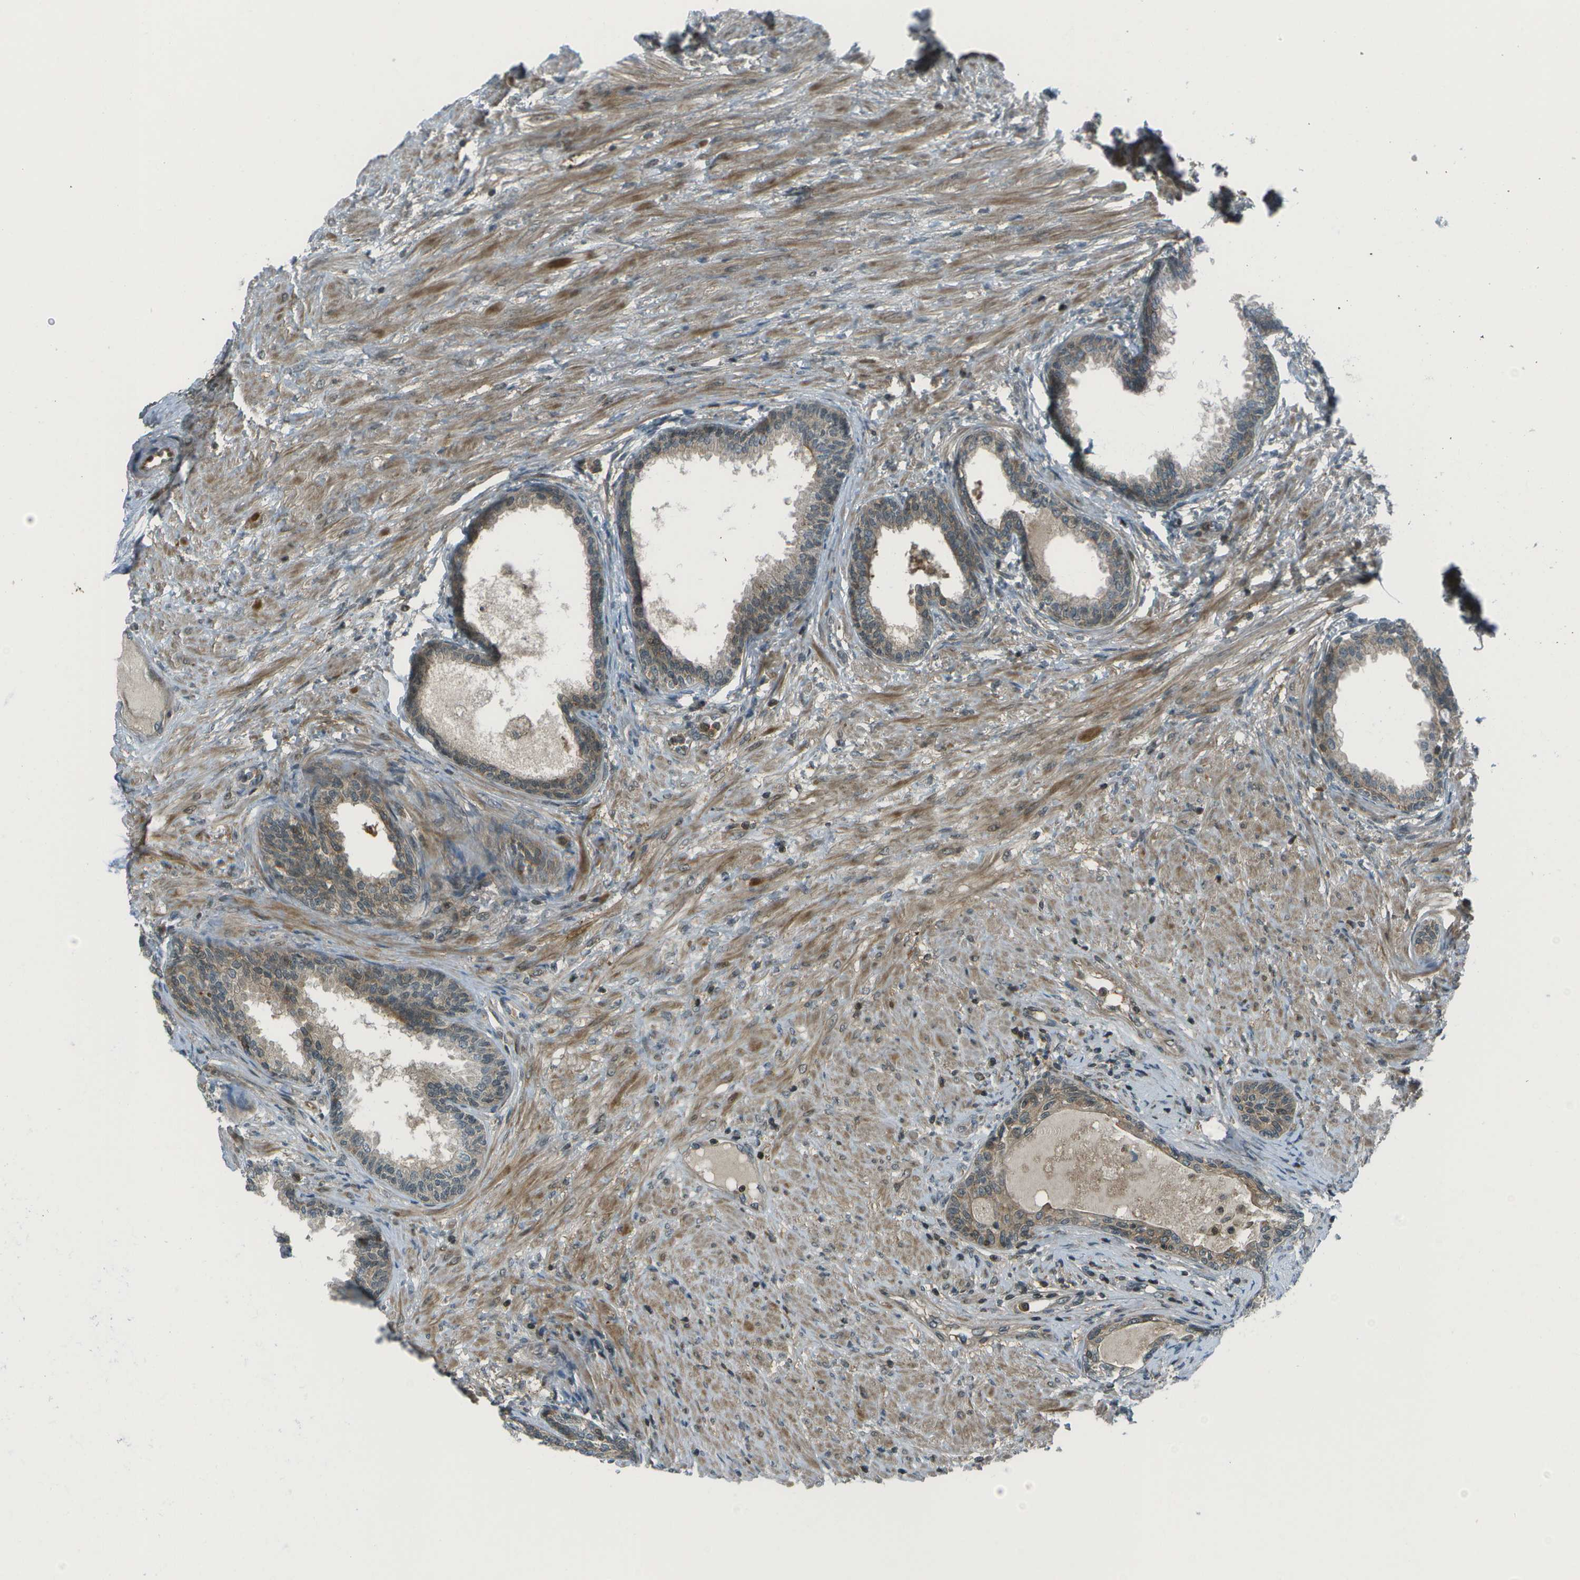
{"staining": {"intensity": "weak", "quantity": ">75%", "location": "cytoplasmic/membranous"}, "tissue": "prostate", "cell_type": "Glandular cells", "image_type": "normal", "snomed": [{"axis": "morphology", "description": "Normal tissue, NOS"}, {"axis": "topography", "description": "Prostate"}], "caption": "Protein expression analysis of normal human prostate reveals weak cytoplasmic/membranous staining in approximately >75% of glandular cells.", "gene": "TMEM19", "patient": {"sex": "male", "age": 76}}